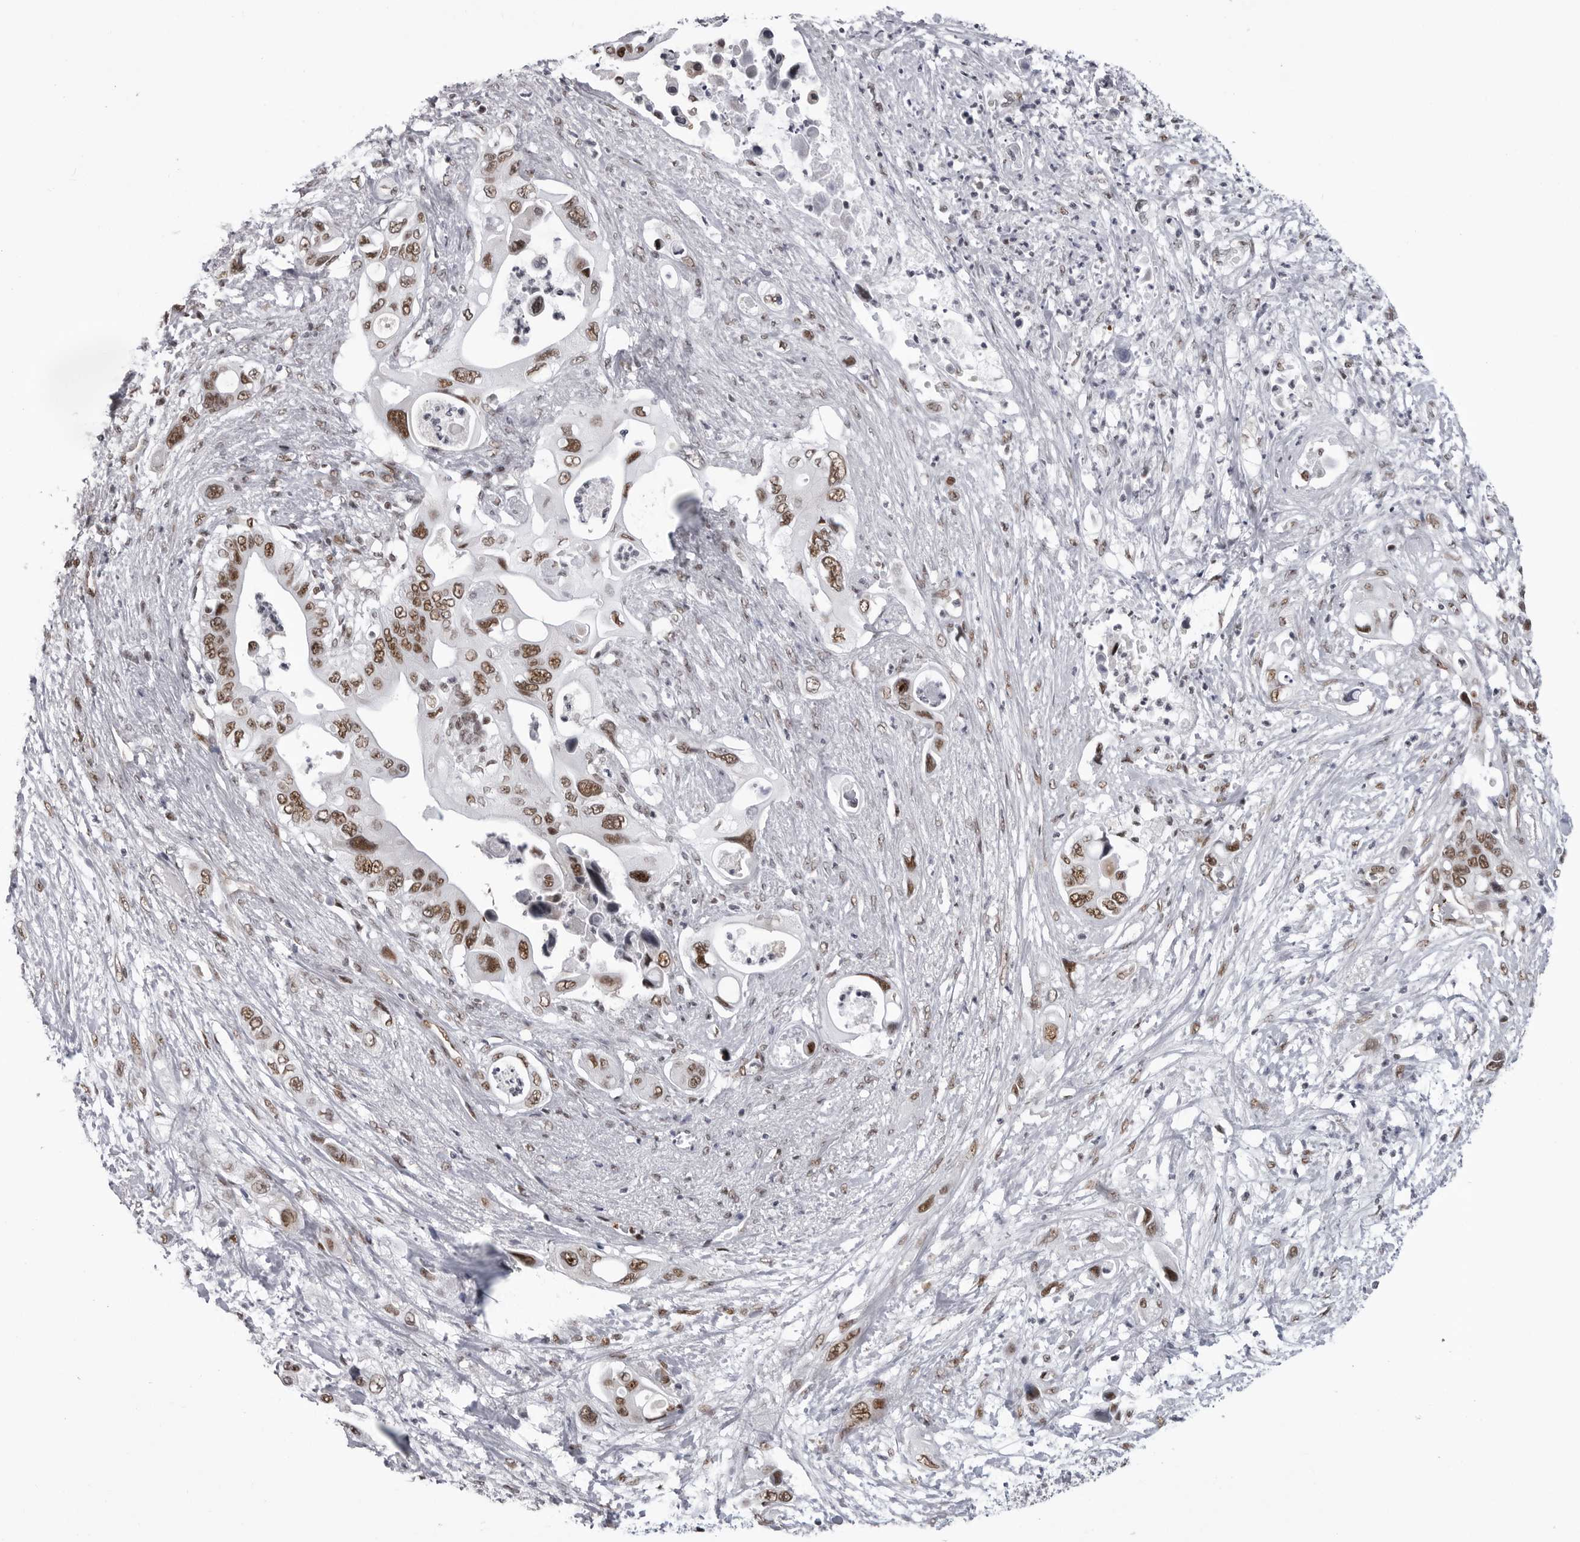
{"staining": {"intensity": "moderate", "quantity": ">75%", "location": "nuclear"}, "tissue": "pancreatic cancer", "cell_type": "Tumor cells", "image_type": "cancer", "snomed": [{"axis": "morphology", "description": "Adenocarcinoma, NOS"}, {"axis": "topography", "description": "Pancreas"}], "caption": "Immunohistochemical staining of human pancreatic adenocarcinoma exhibits medium levels of moderate nuclear protein staining in approximately >75% of tumor cells.", "gene": "RNF26", "patient": {"sex": "male", "age": 66}}